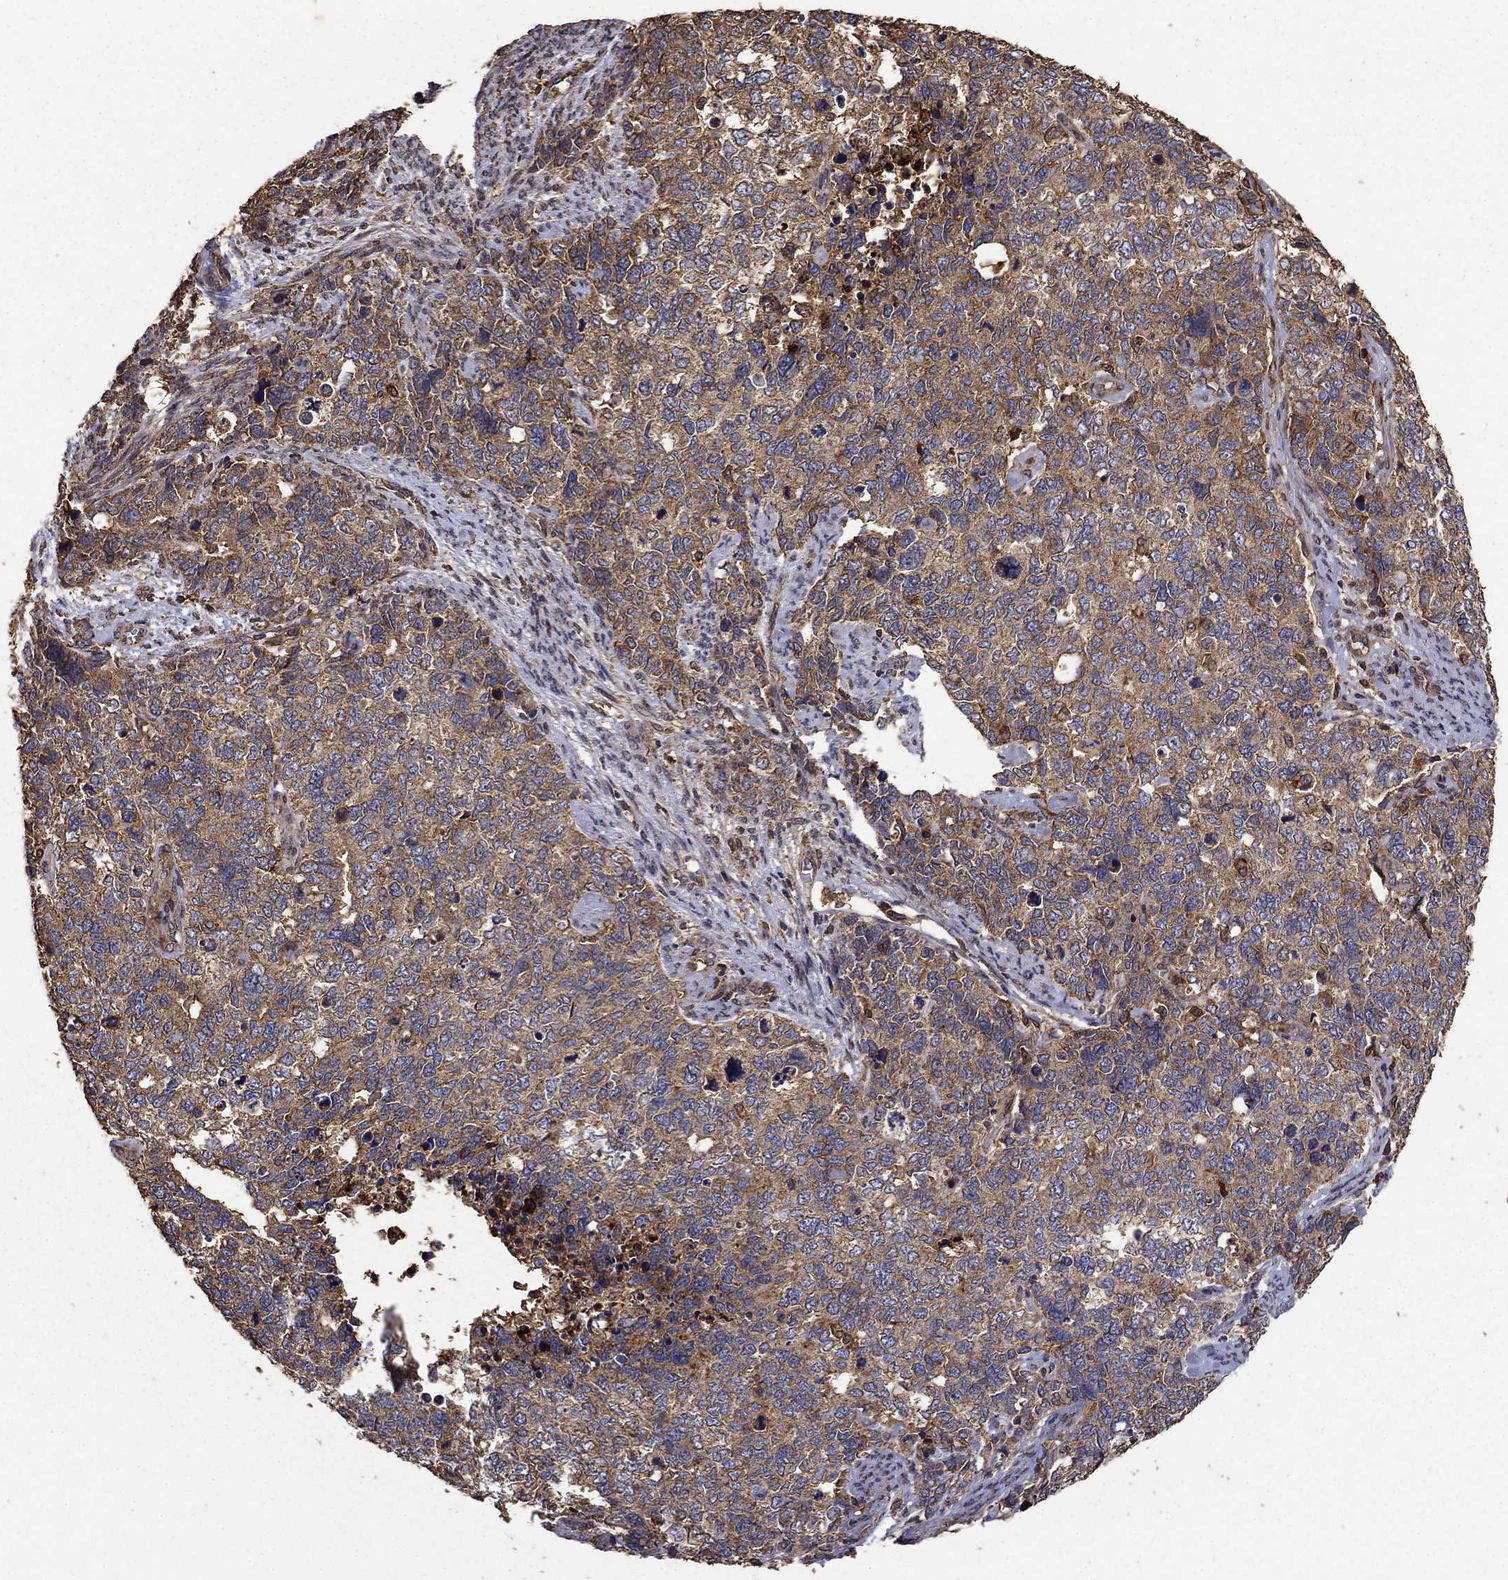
{"staining": {"intensity": "moderate", "quantity": ">75%", "location": "cytoplasmic/membranous"}, "tissue": "cervical cancer", "cell_type": "Tumor cells", "image_type": "cancer", "snomed": [{"axis": "morphology", "description": "Squamous cell carcinoma, NOS"}, {"axis": "topography", "description": "Cervix"}], "caption": "High-power microscopy captured an IHC image of squamous cell carcinoma (cervical), revealing moderate cytoplasmic/membranous positivity in approximately >75% of tumor cells. The protein is shown in brown color, while the nuclei are stained blue.", "gene": "IFRD1", "patient": {"sex": "female", "age": 63}}